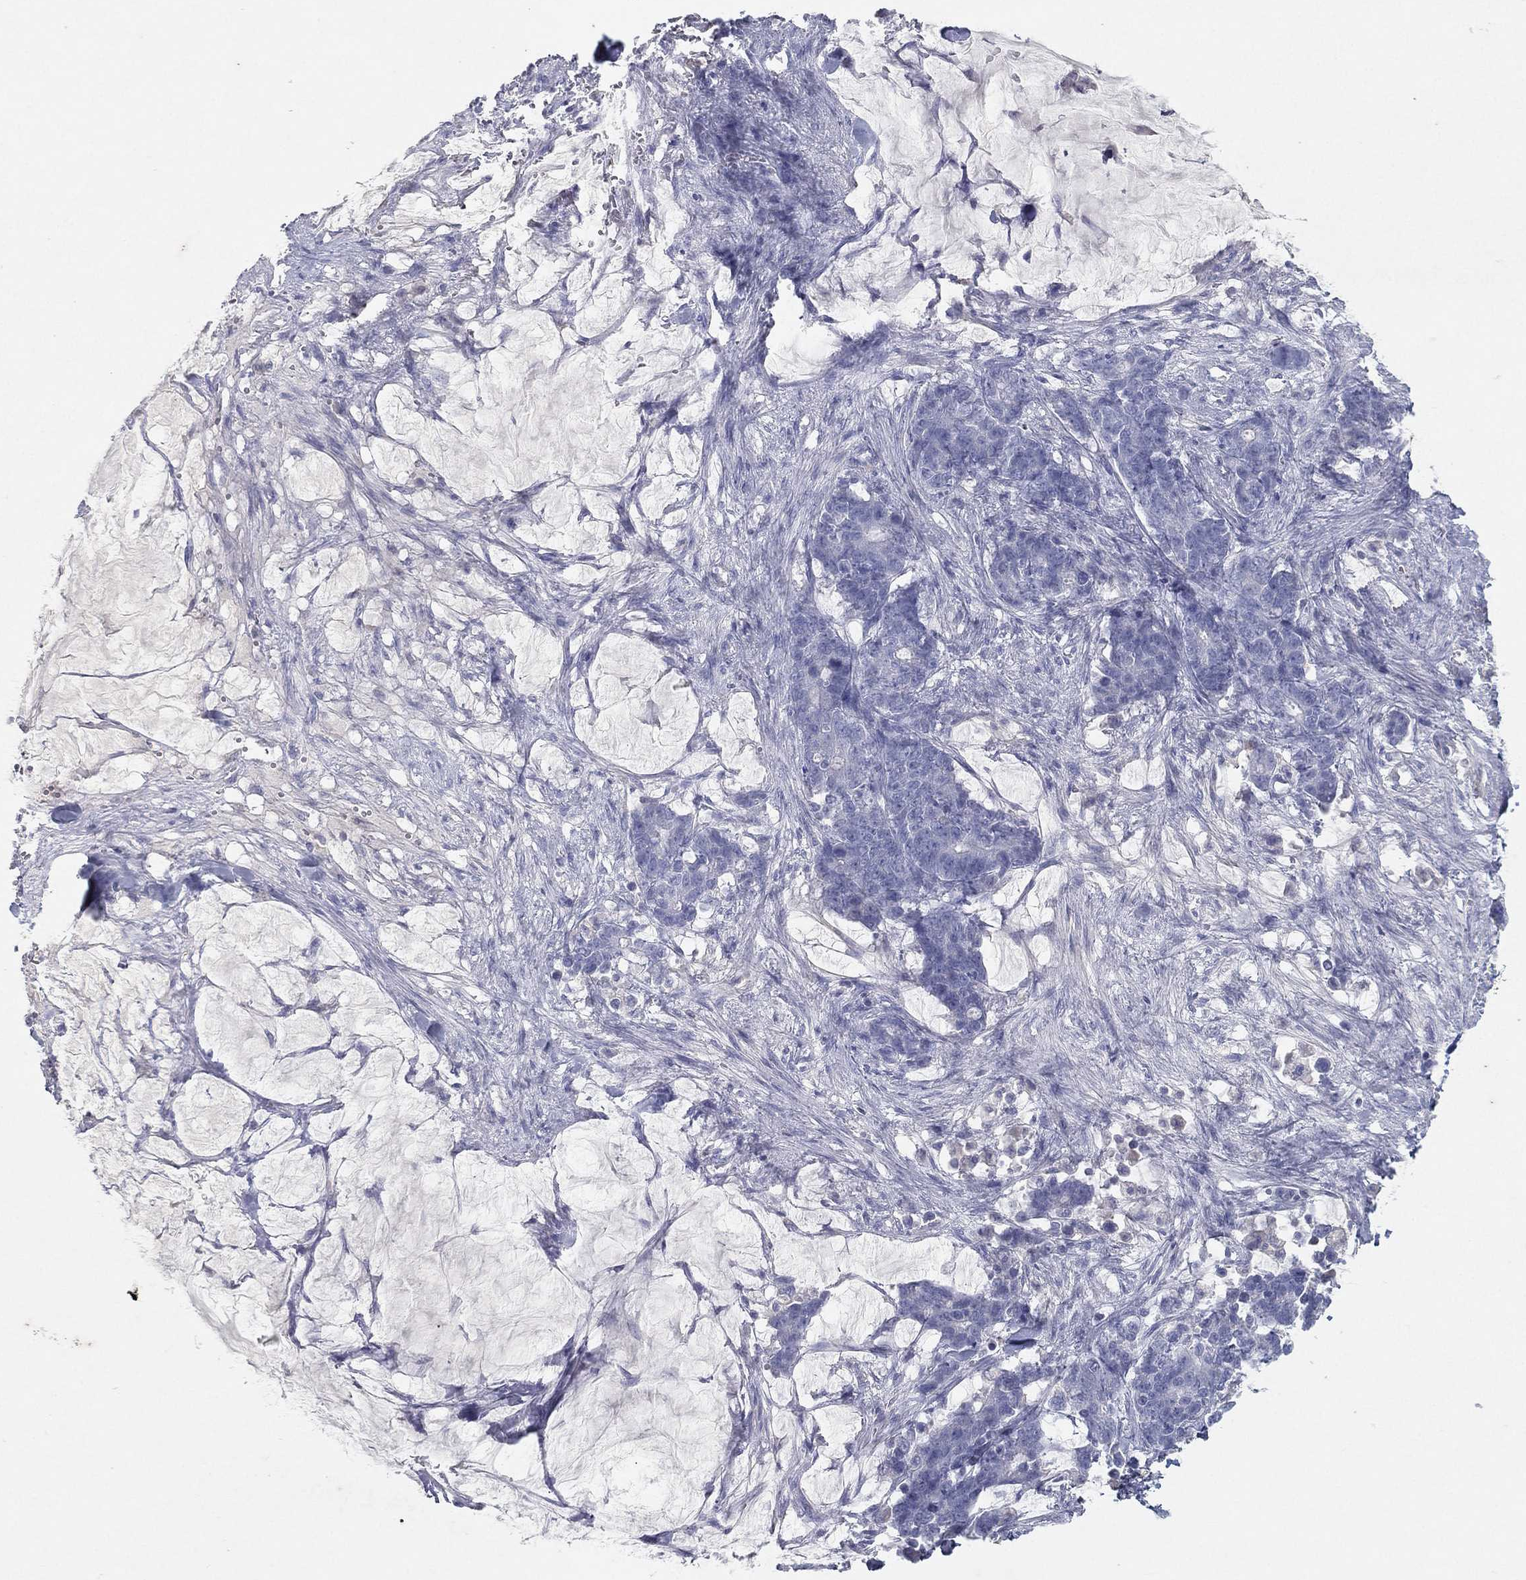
{"staining": {"intensity": "negative", "quantity": "none", "location": "none"}, "tissue": "stomach cancer", "cell_type": "Tumor cells", "image_type": "cancer", "snomed": [{"axis": "morphology", "description": "Normal tissue, NOS"}, {"axis": "morphology", "description": "Adenocarcinoma, NOS"}, {"axis": "topography", "description": "Stomach"}], "caption": "Stomach cancer was stained to show a protein in brown. There is no significant positivity in tumor cells.", "gene": "CPT1B", "patient": {"sex": "female", "age": 64}}